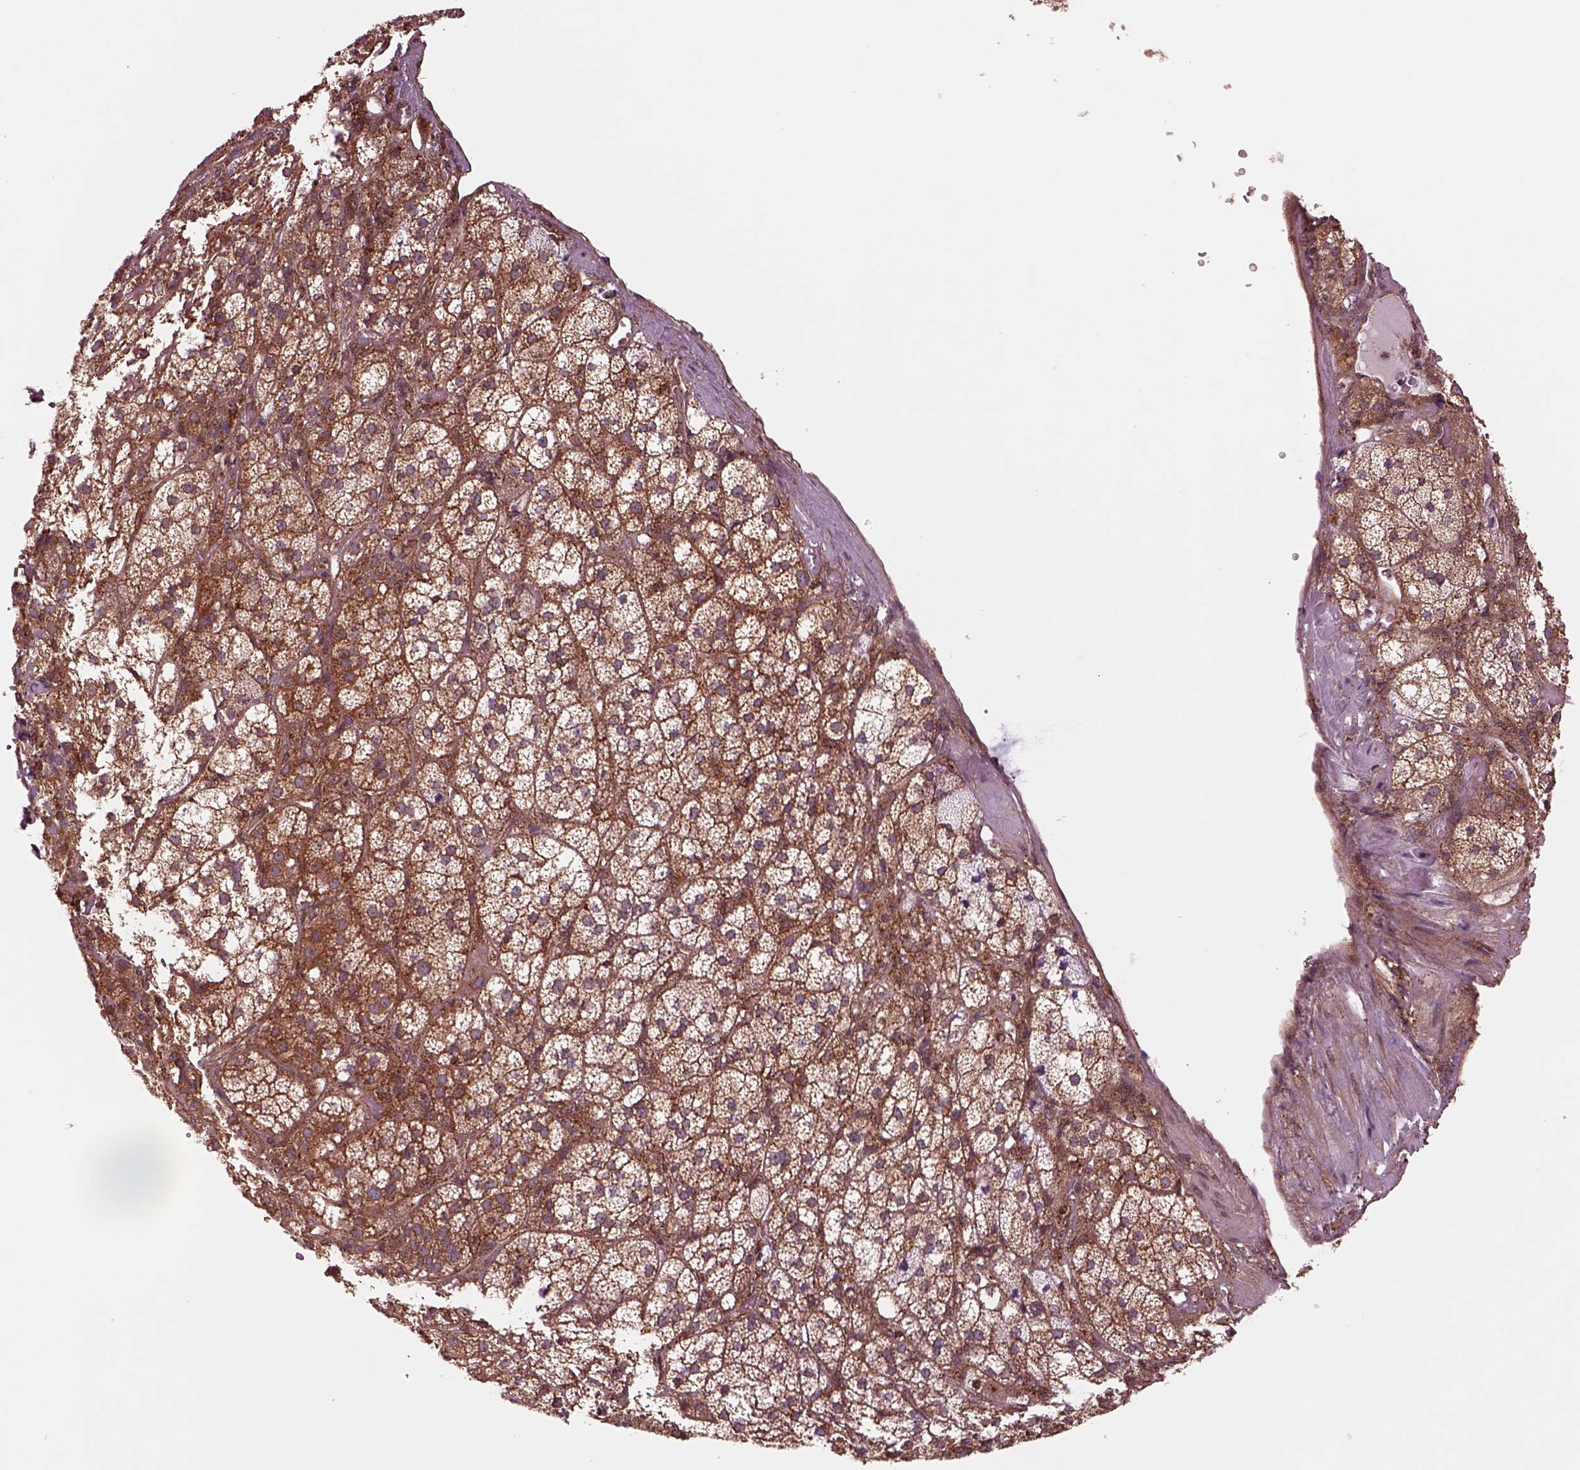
{"staining": {"intensity": "moderate", "quantity": ">75%", "location": "cytoplasmic/membranous"}, "tissue": "adrenal gland", "cell_type": "Glandular cells", "image_type": "normal", "snomed": [{"axis": "morphology", "description": "Normal tissue, NOS"}, {"axis": "topography", "description": "Adrenal gland"}], "caption": "Protein expression analysis of unremarkable human adrenal gland reveals moderate cytoplasmic/membranous expression in approximately >75% of glandular cells. The protein of interest is shown in brown color, while the nuclei are stained blue.", "gene": "WASHC2A", "patient": {"sex": "female", "age": 60}}